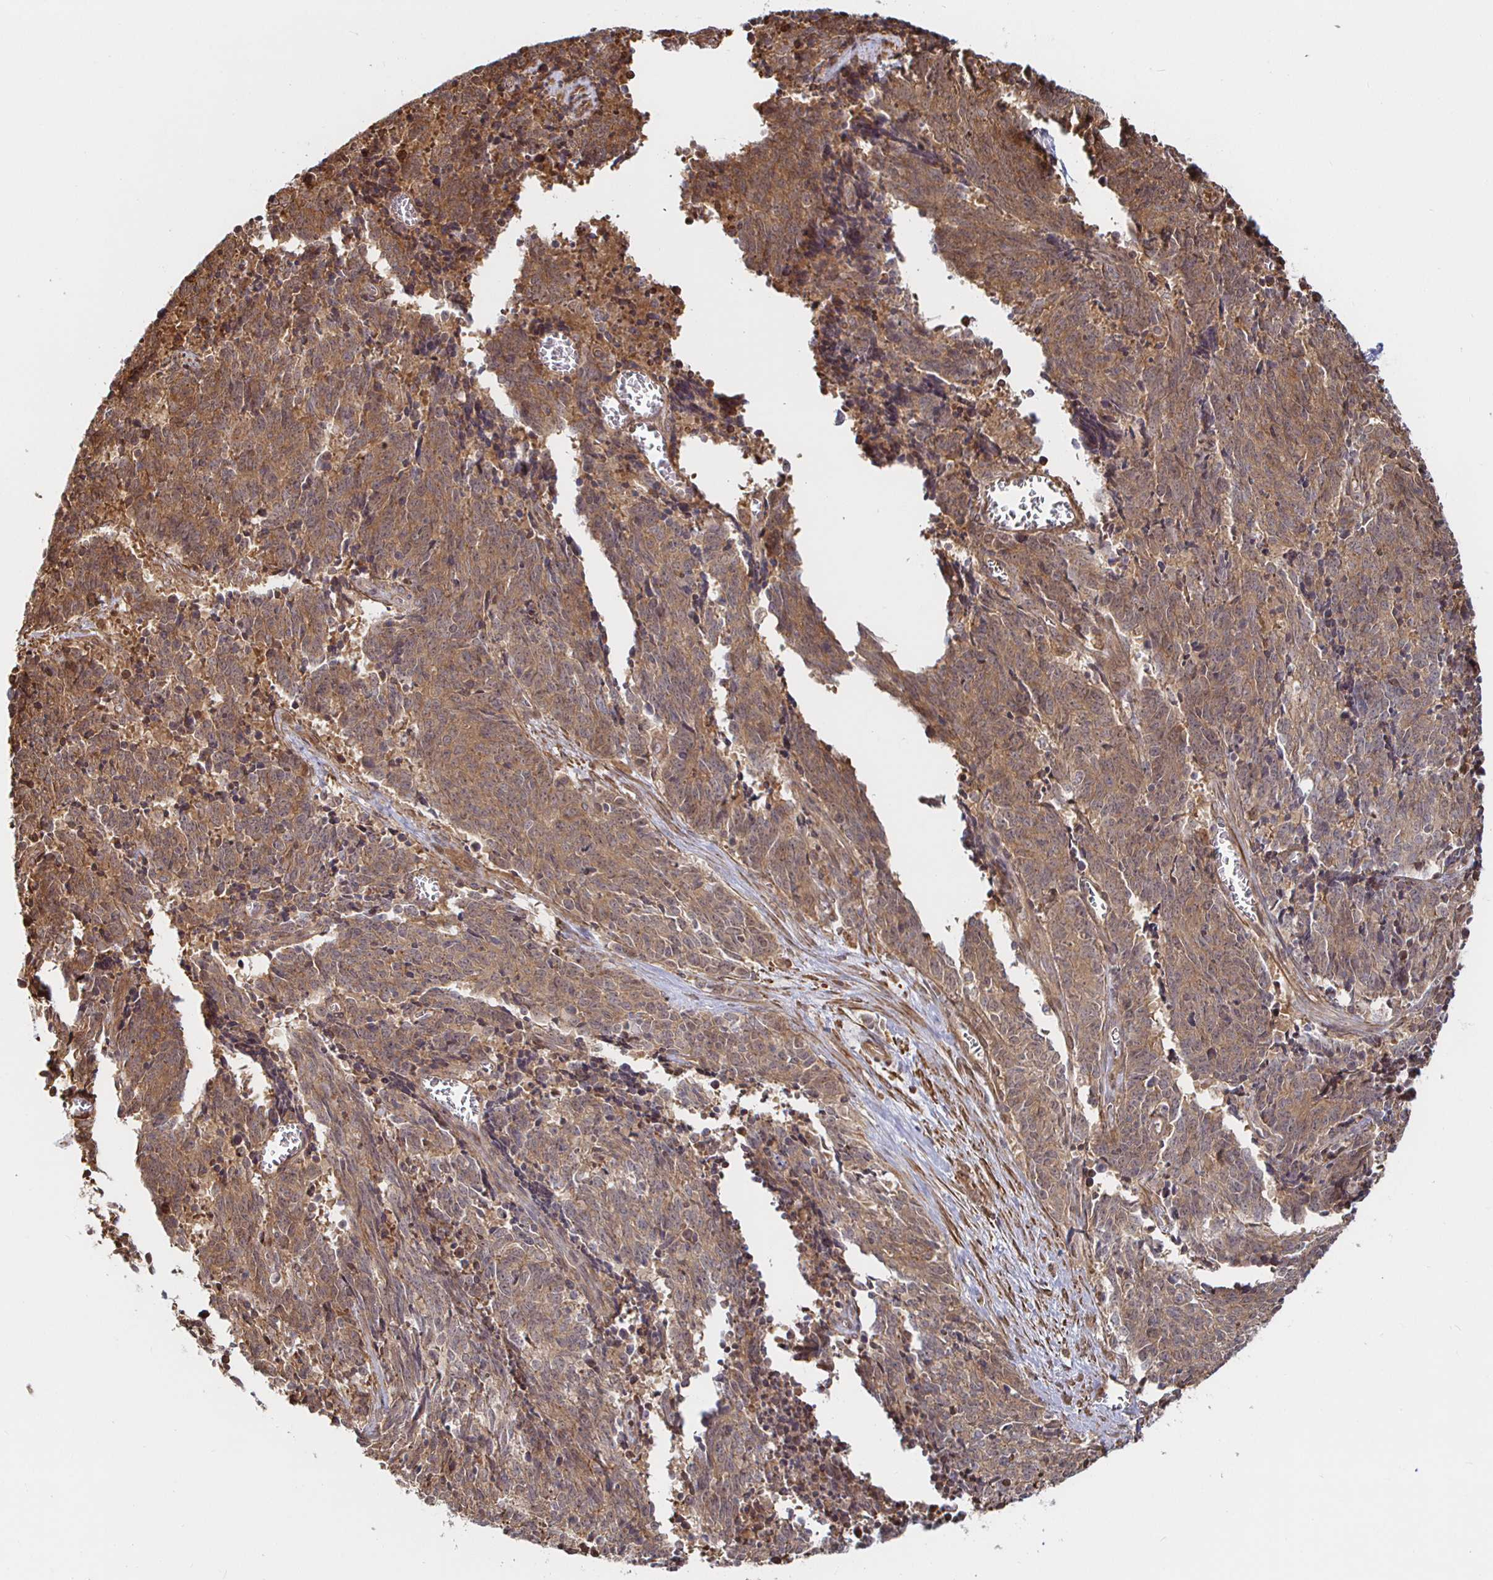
{"staining": {"intensity": "moderate", "quantity": ">75%", "location": "cytoplasmic/membranous"}, "tissue": "cervical cancer", "cell_type": "Tumor cells", "image_type": "cancer", "snomed": [{"axis": "morphology", "description": "Squamous cell carcinoma, NOS"}, {"axis": "topography", "description": "Cervix"}], "caption": "Immunohistochemistry image of cervical cancer (squamous cell carcinoma) stained for a protein (brown), which shows medium levels of moderate cytoplasmic/membranous positivity in about >75% of tumor cells.", "gene": "STRAP", "patient": {"sex": "female", "age": 29}}